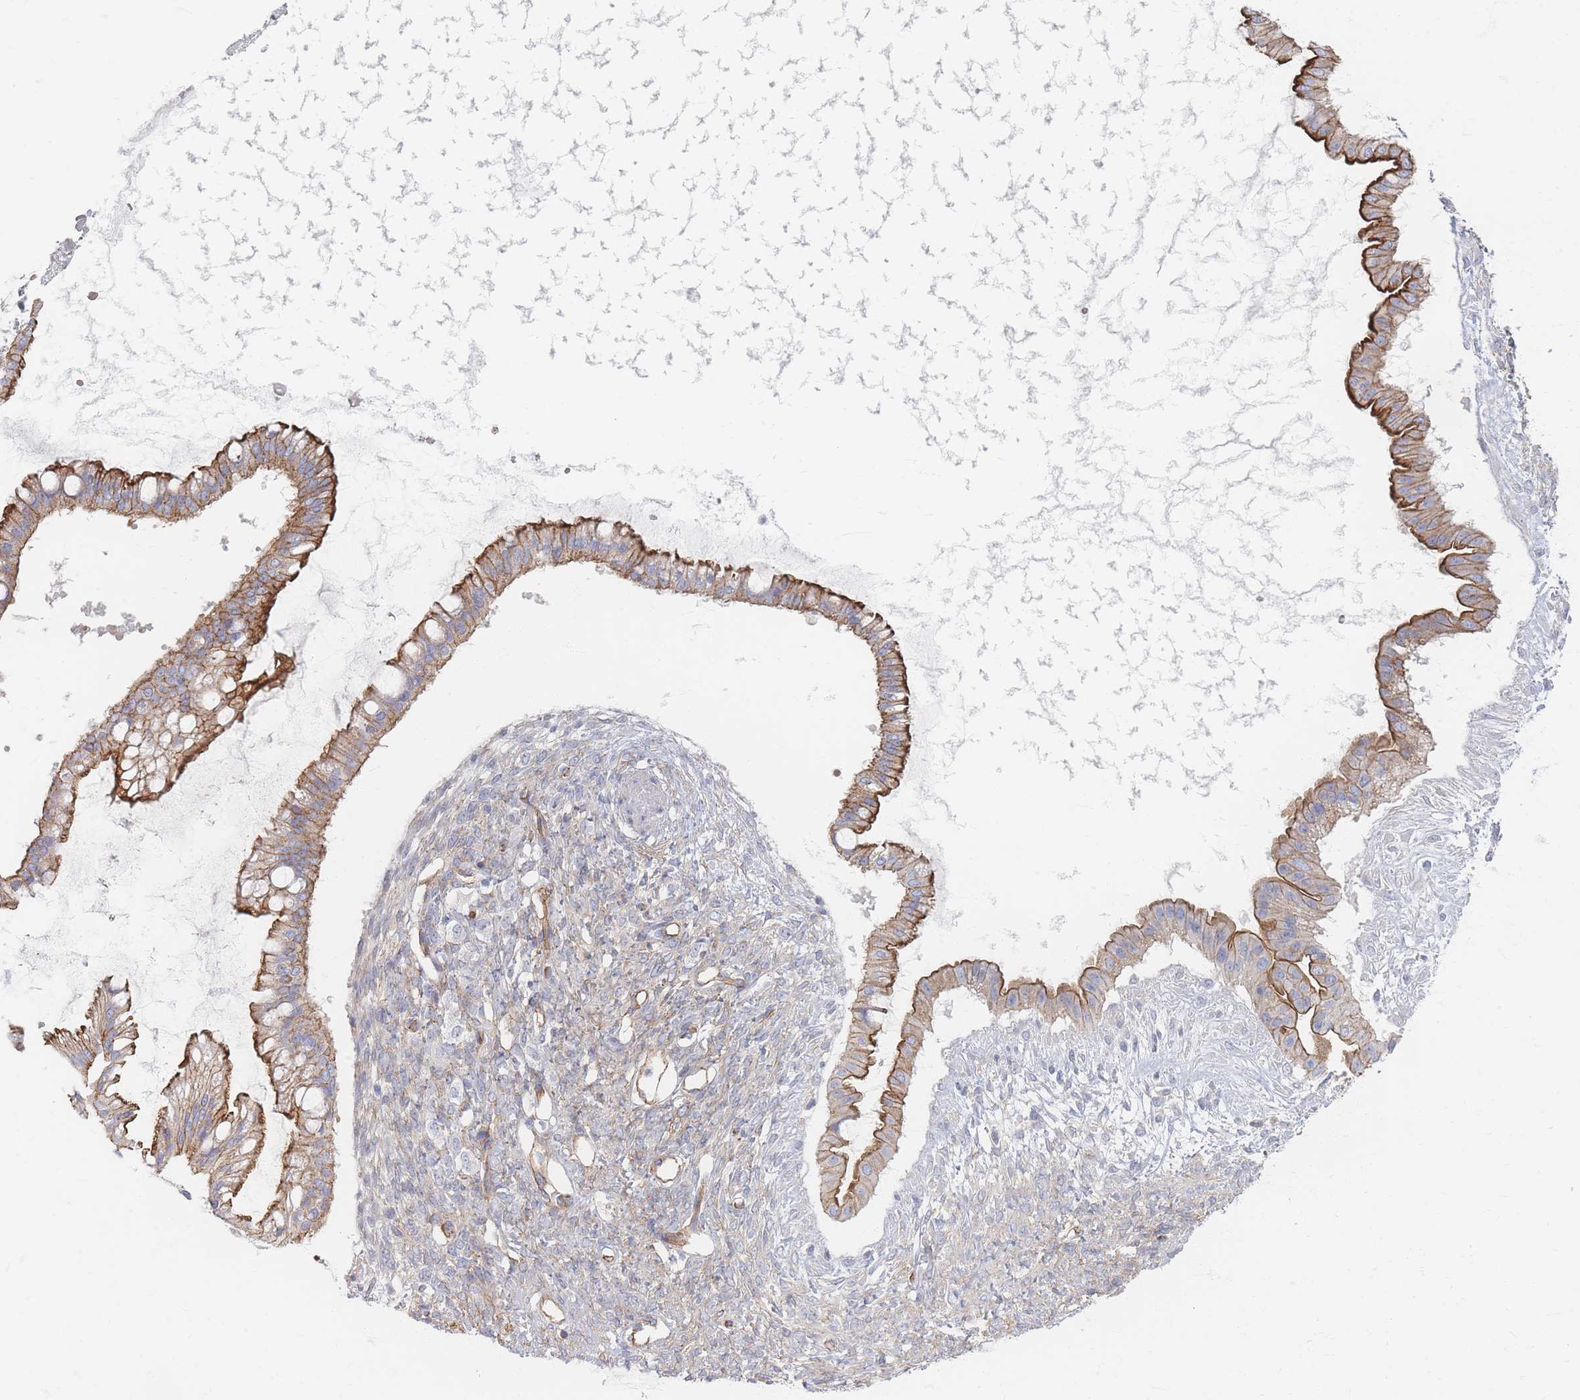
{"staining": {"intensity": "moderate", "quantity": ">75%", "location": "cytoplasmic/membranous"}, "tissue": "ovarian cancer", "cell_type": "Tumor cells", "image_type": "cancer", "snomed": [{"axis": "morphology", "description": "Cystadenocarcinoma, mucinous, NOS"}, {"axis": "topography", "description": "Ovary"}], "caption": "Ovarian cancer (mucinous cystadenocarcinoma) stained for a protein (brown) shows moderate cytoplasmic/membranous positive positivity in approximately >75% of tumor cells.", "gene": "GNB1", "patient": {"sex": "female", "age": 73}}